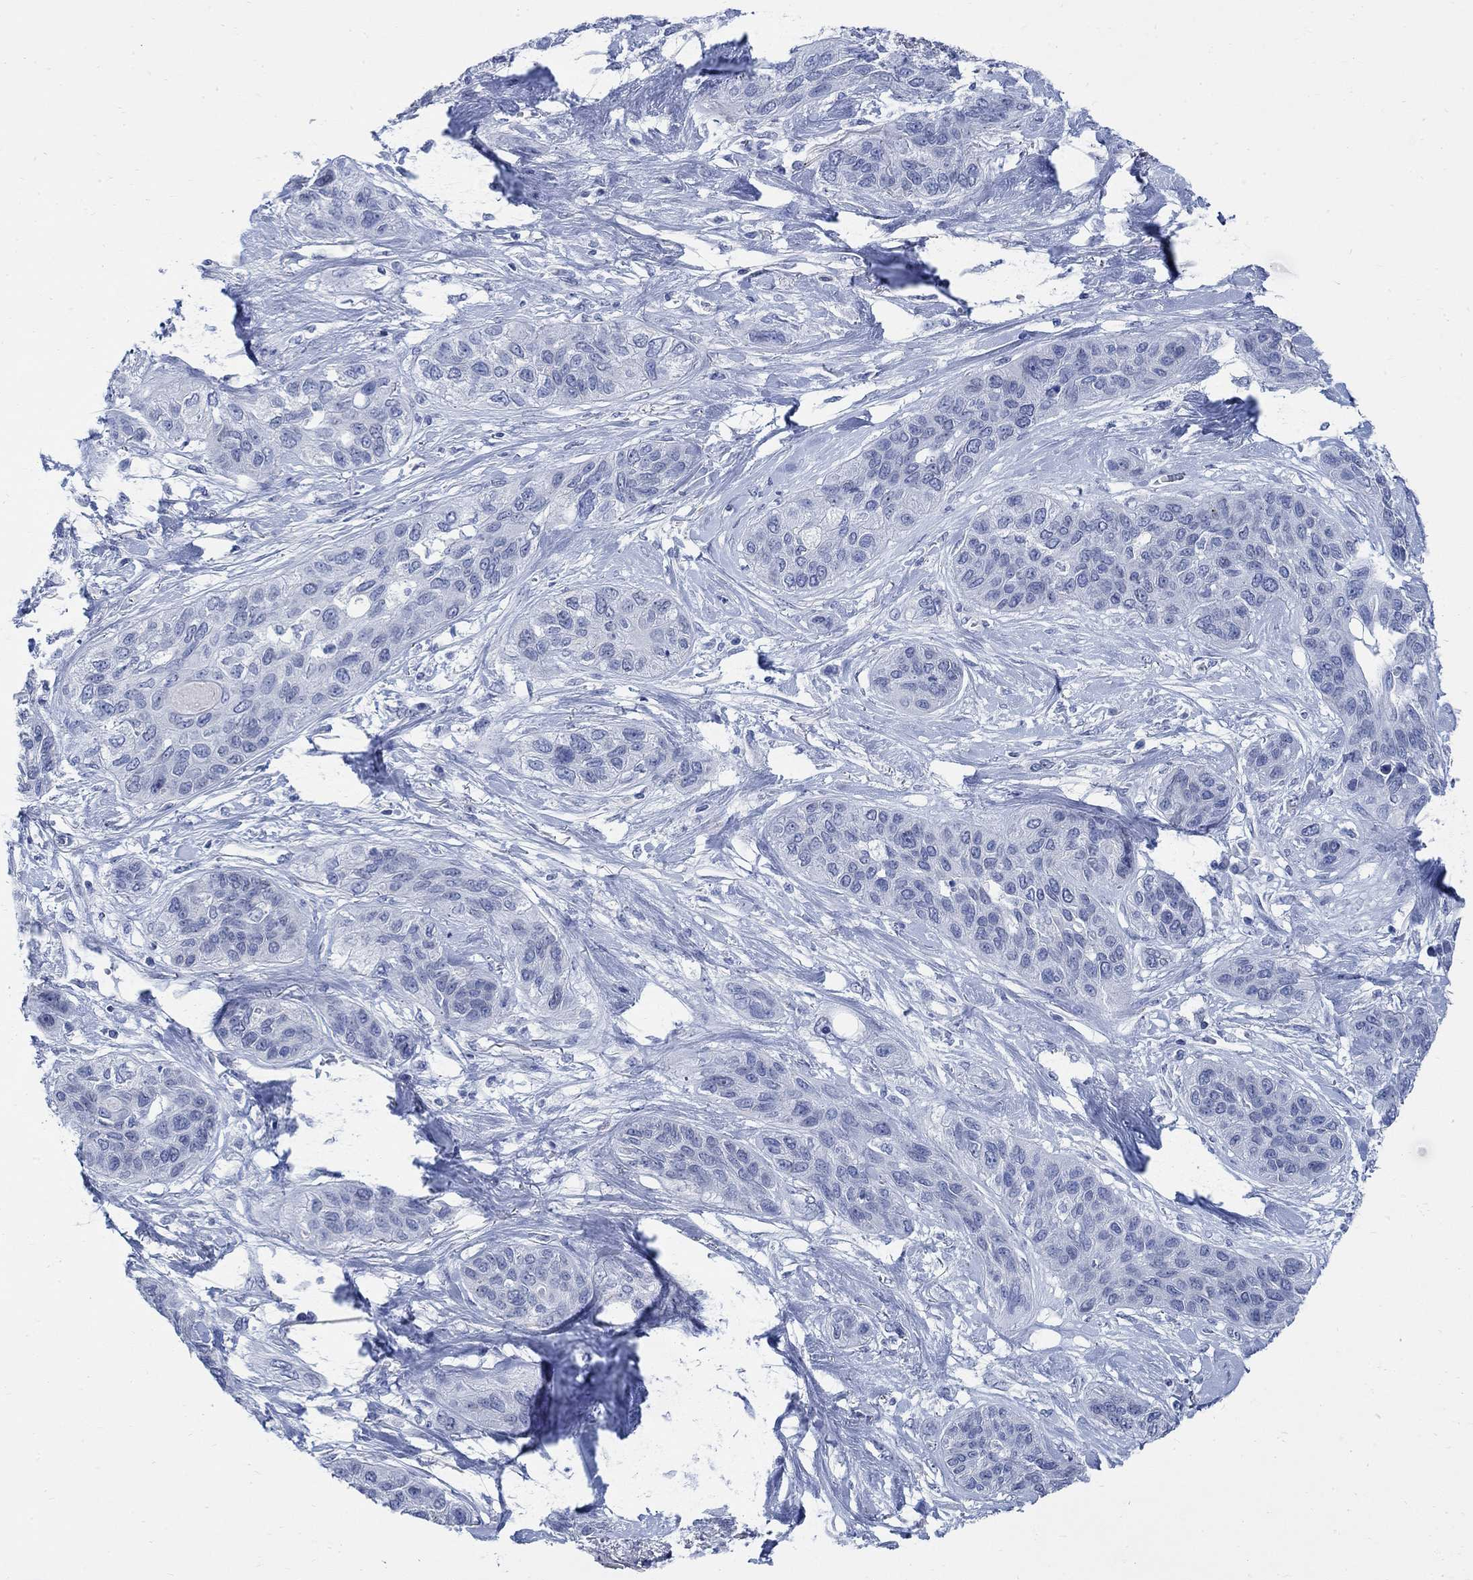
{"staining": {"intensity": "negative", "quantity": "none", "location": "none"}, "tissue": "lung cancer", "cell_type": "Tumor cells", "image_type": "cancer", "snomed": [{"axis": "morphology", "description": "Squamous cell carcinoma, NOS"}, {"axis": "topography", "description": "Lung"}], "caption": "A histopathology image of lung squamous cell carcinoma stained for a protein demonstrates no brown staining in tumor cells. (DAB (3,3'-diaminobenzidine) immunohistochemistry (IHC) visualized using brightfield microscopy, high magnification).", "gene": "CAMK2N1", "patient": {"sex": "female", "age": 70}}